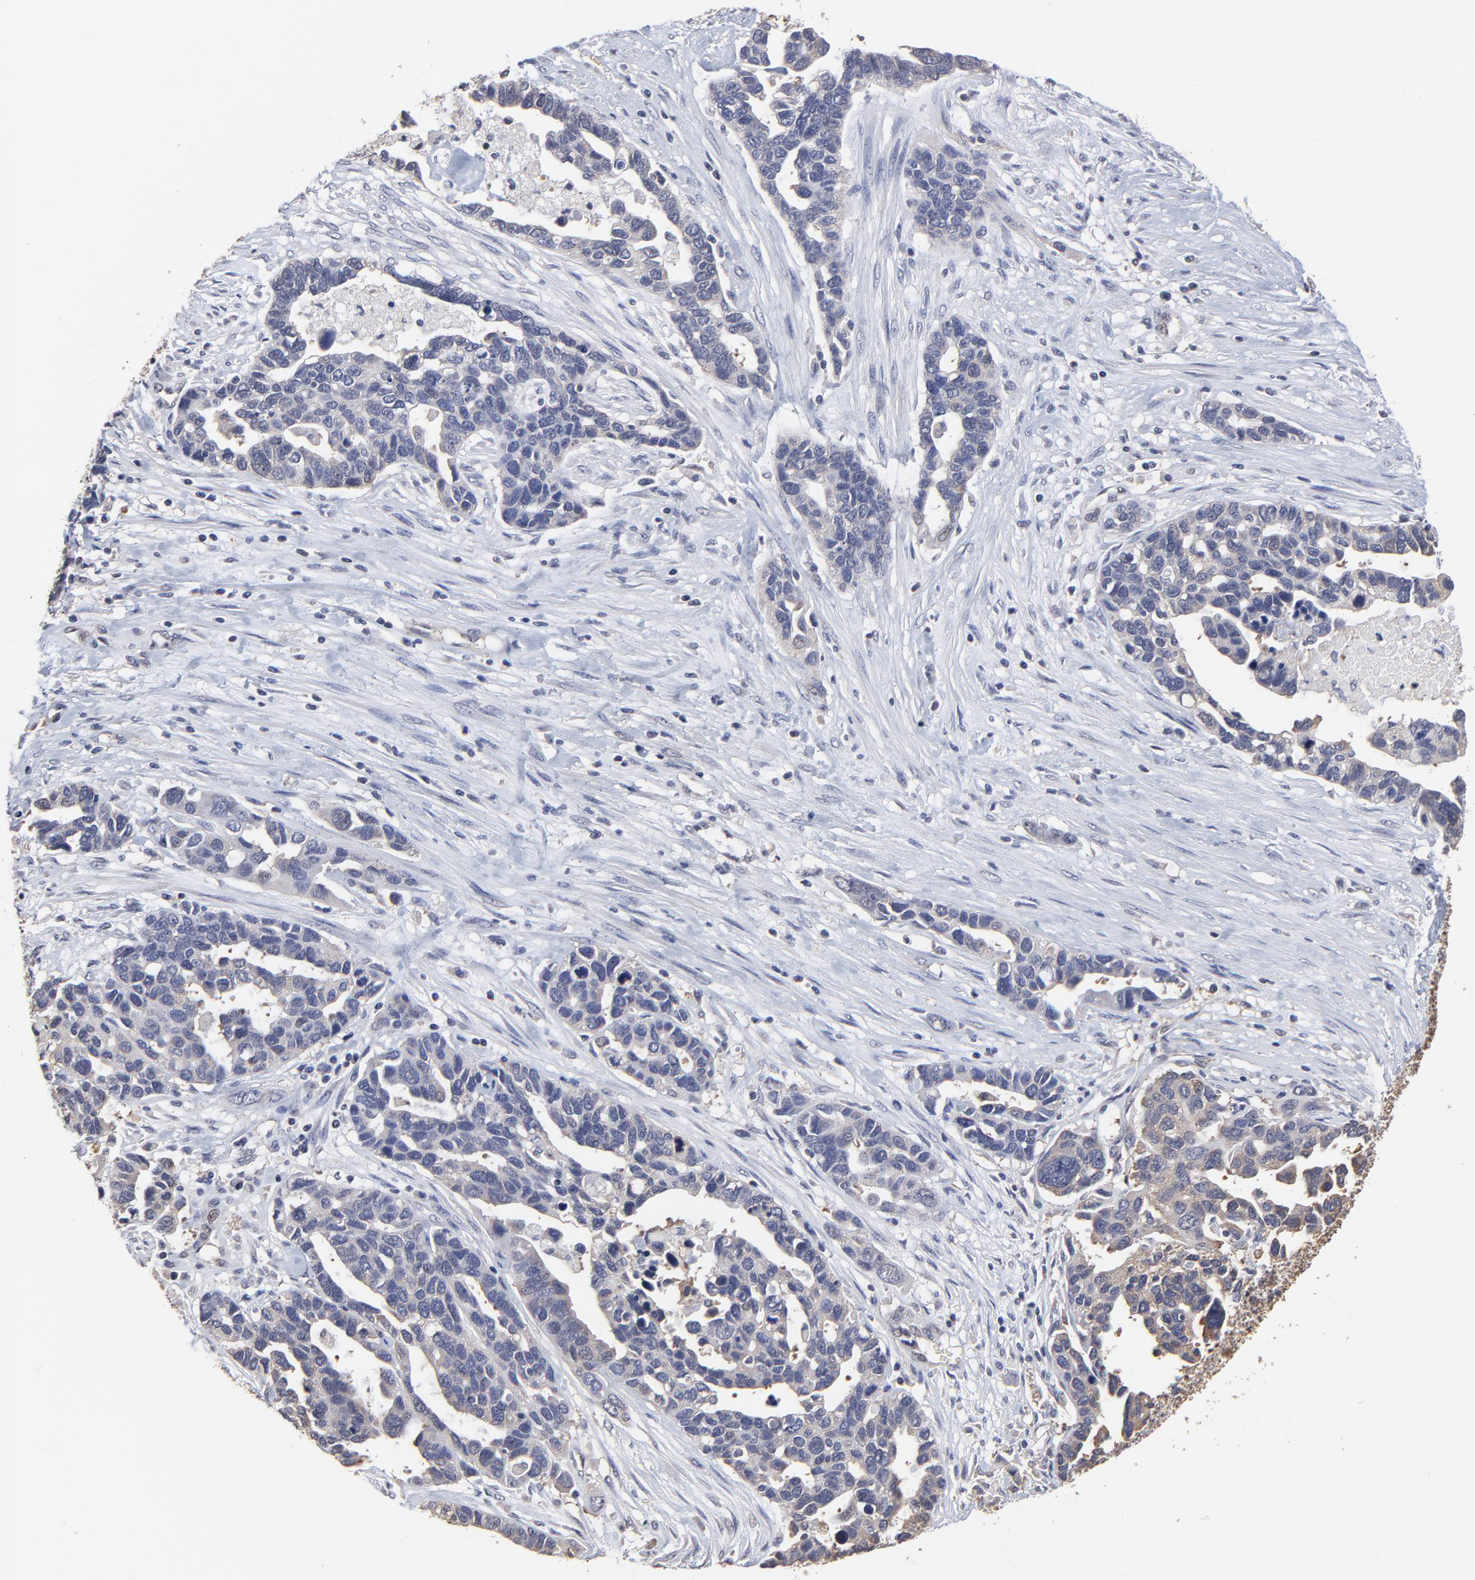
{"staining": {"intensity": "weak", "quantity": "25%-75%", "location": "cytoplasmic/membranous"}, "tissue": "ovarian cancer", "cell_type": "Tumor cells", "image_type": "cancer", "snomed": [{"axis": "morphology", "description": "Cystadenocarcinoma, serous, NOS"}, {"axis": "topography", "description": "Ovary"}], "caption": "Approximately 25%-75% of tumor cells in serous cystadenocarcinoma (ovarian) exhibit weak cytoplasmic/membranous protein staining as visualized by brown immunohistochemical staining.", "gene": "CCT2", "patient": {"sex": "female", "age": 54}}